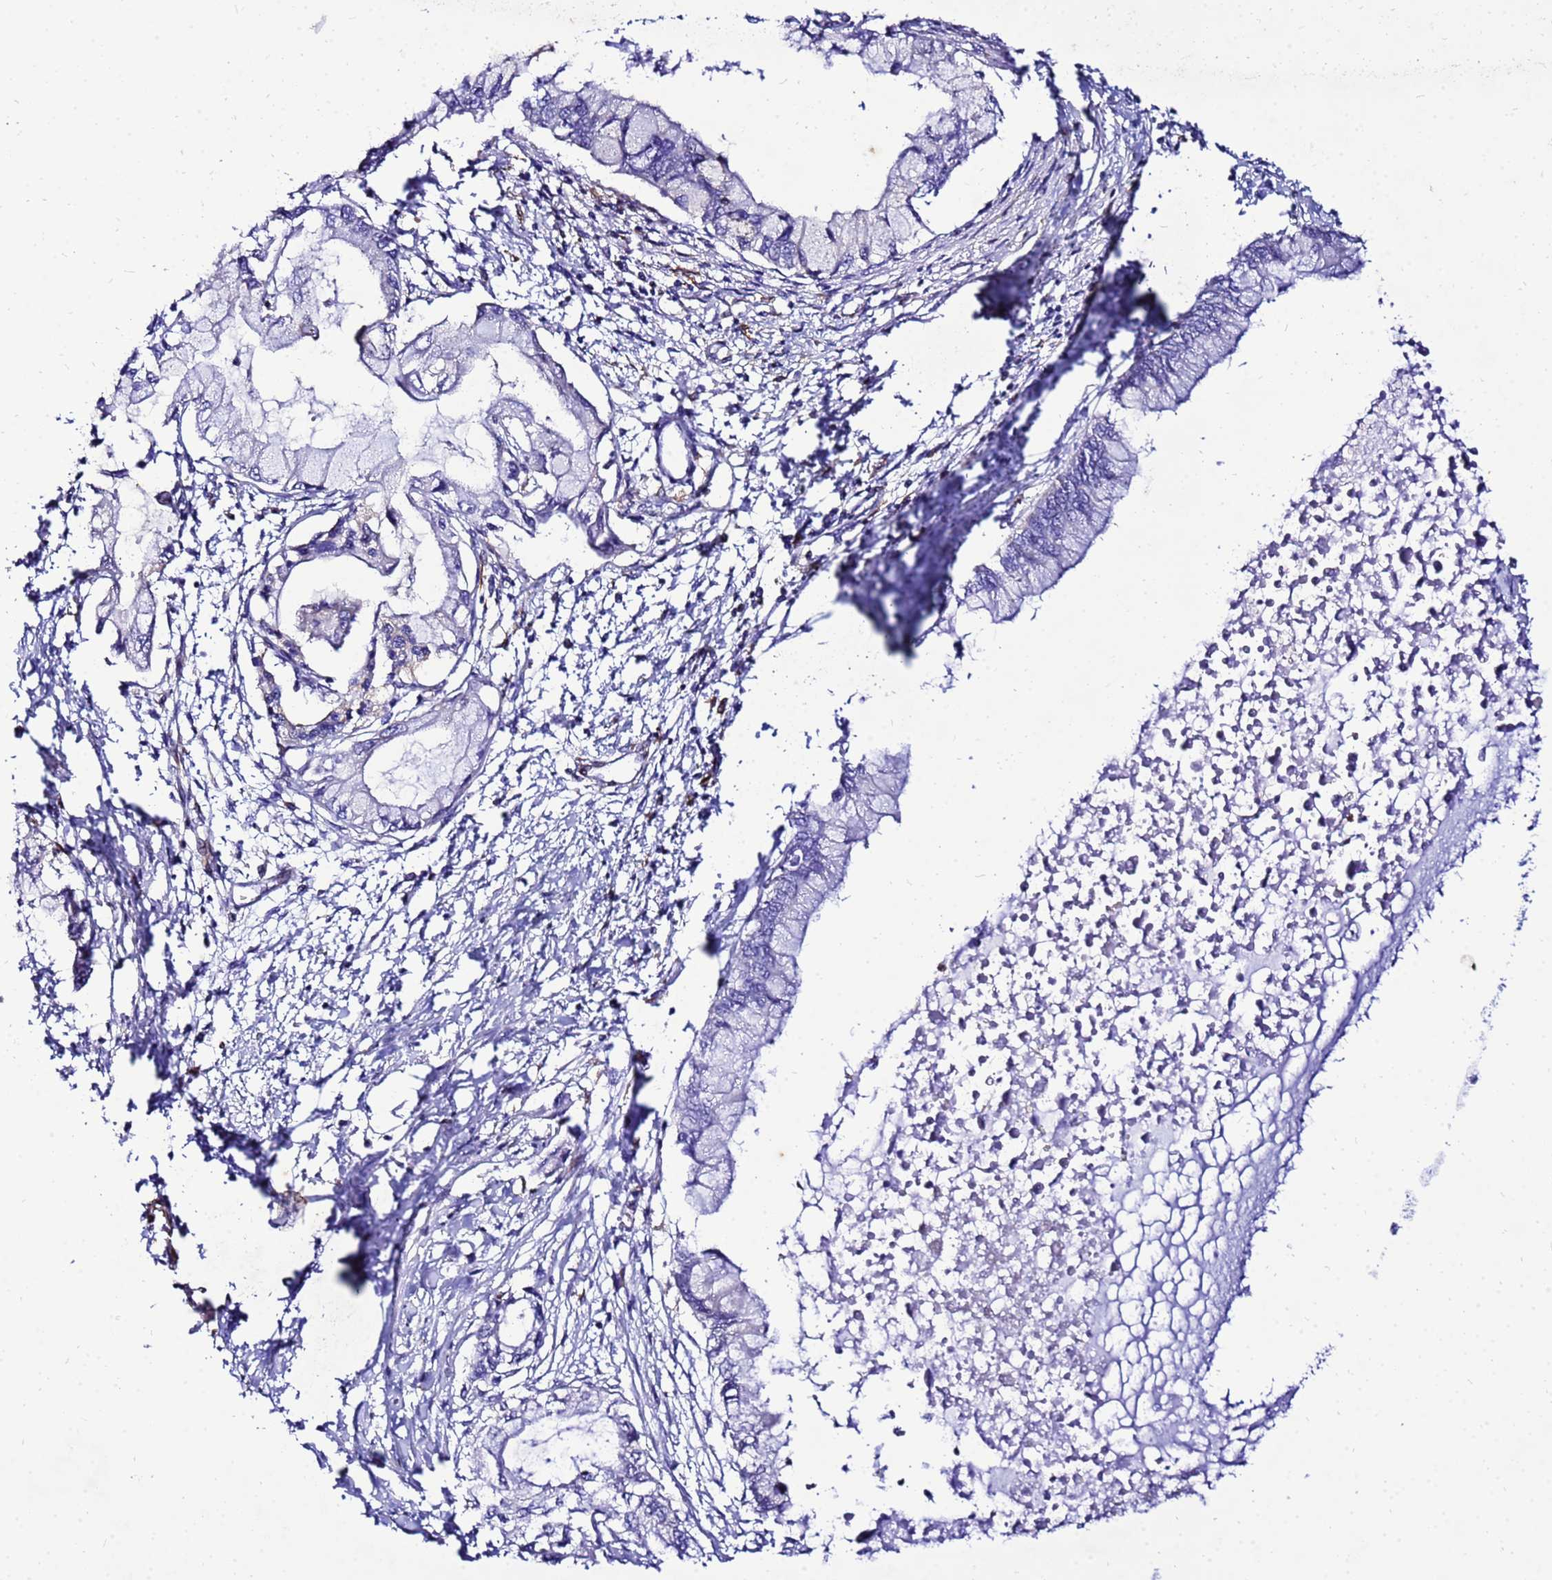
{"staining": {"intensity": "negative", "quantity": "none", "location": "none"}, "tissue": "pancreatic cancer", "cell_type": "Tumor cells", "image_type": "cancer", "snomed": [{"axis": "morphology", "description": "Adenocarcinoma, NOS"}, {"axis": "topography", "description": "Pancreas"}], "caption": "A high-resolution histopathology image shows immunohistochemistry (IHC) staining of pancreatic cancer, which demonstrates no significant positivity in tumor cells.", "gene": "DBNDD2", "patient": {"sex": "male", "age": 48}}